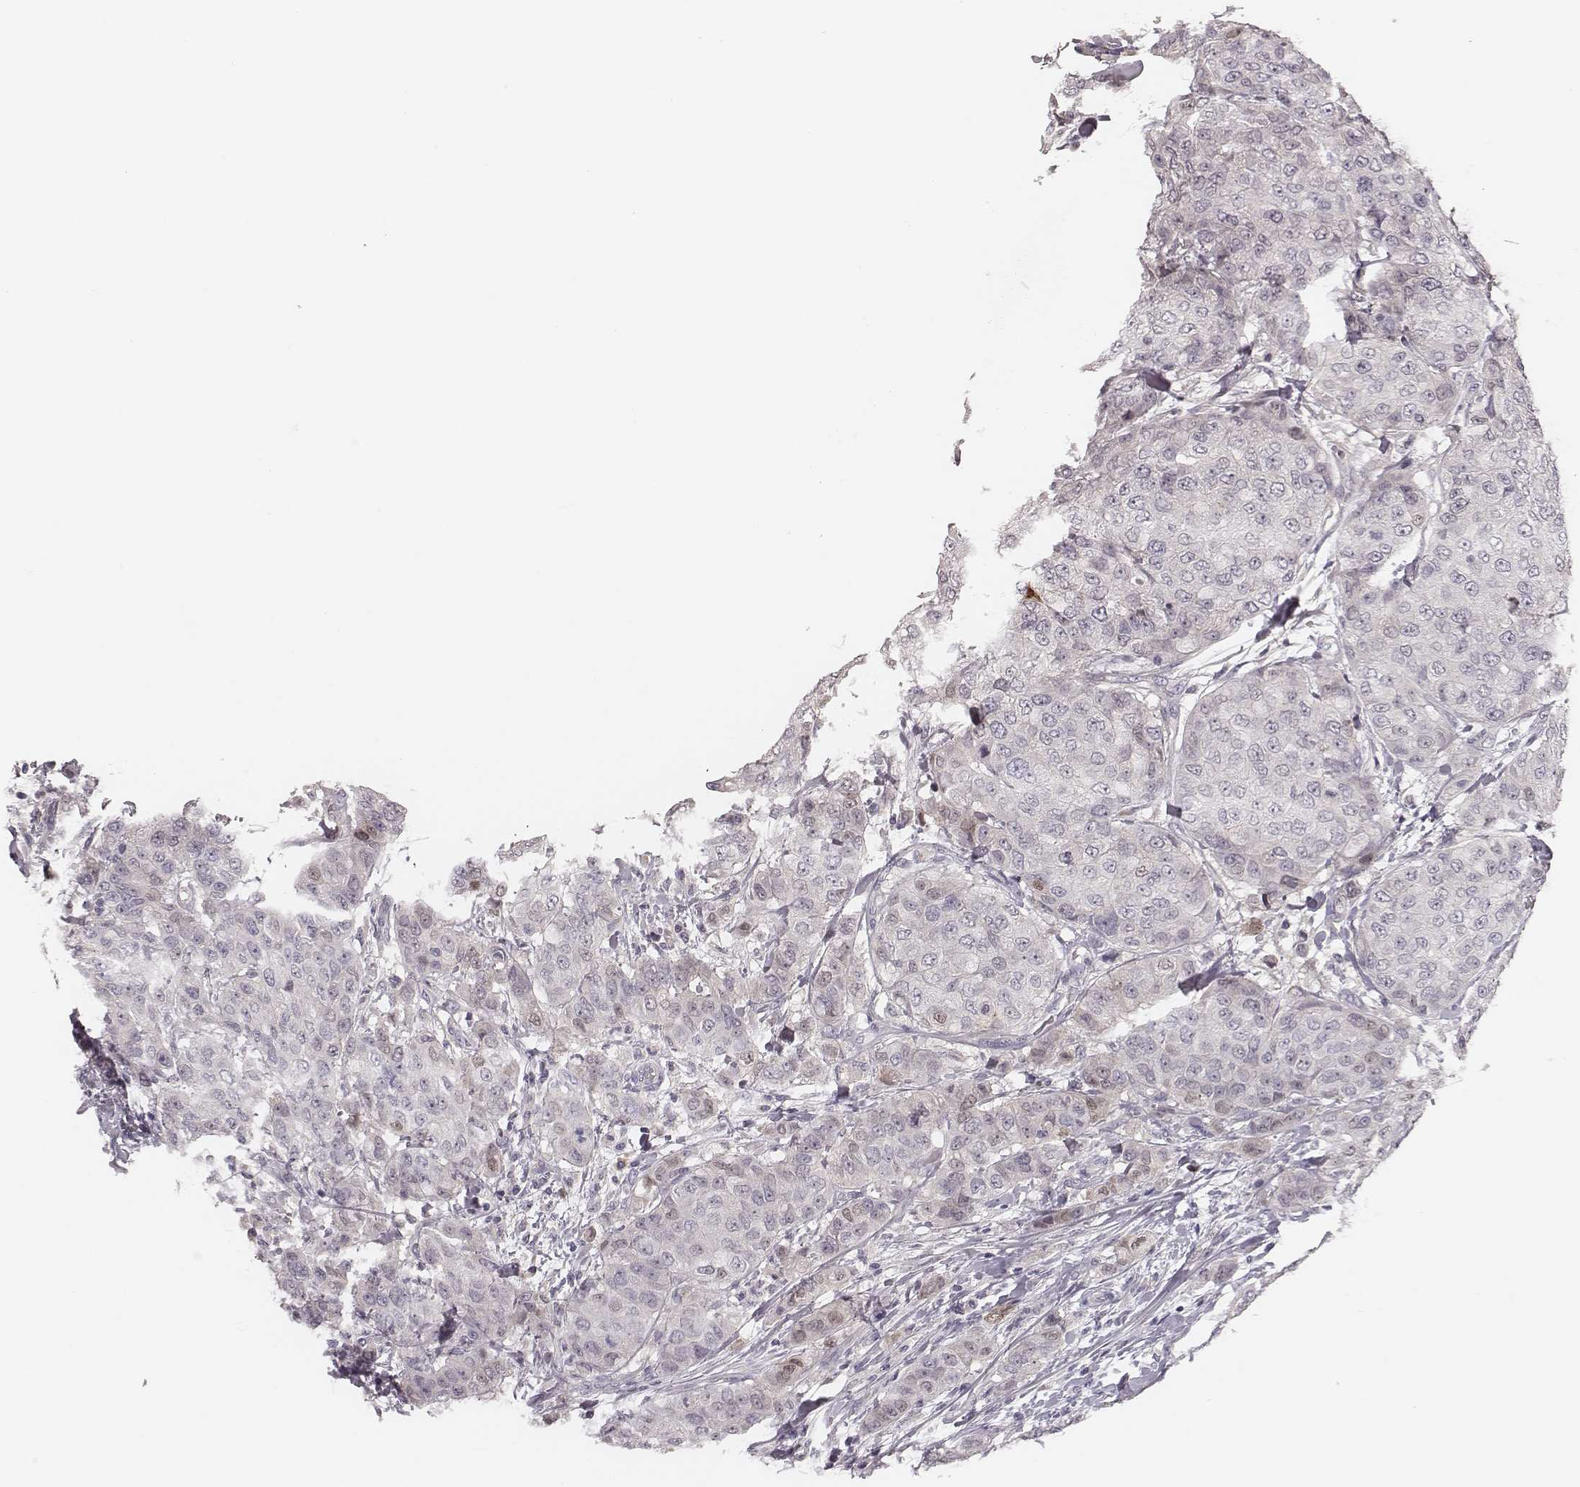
{"staining": {"intensity": "negative", "quantity": "none", "location": "none"}, "tissue": "breast cancer", "cell_type": "Tumor cells", "image_type": "cancer", "snomed": [{"axis": "morphology", "description": "Duct carcinoma"}, {"axis": "topography", "description": "Breast"}], "caption": "Tumor cells show no significant protein expression in breast cancer. (Brightfield microscopy of DAB (3,3'-diaminobenzidine) IHC at high magnification).", "gene": "SDCBP2", "patient": {"sex": "female", "age": 27}}